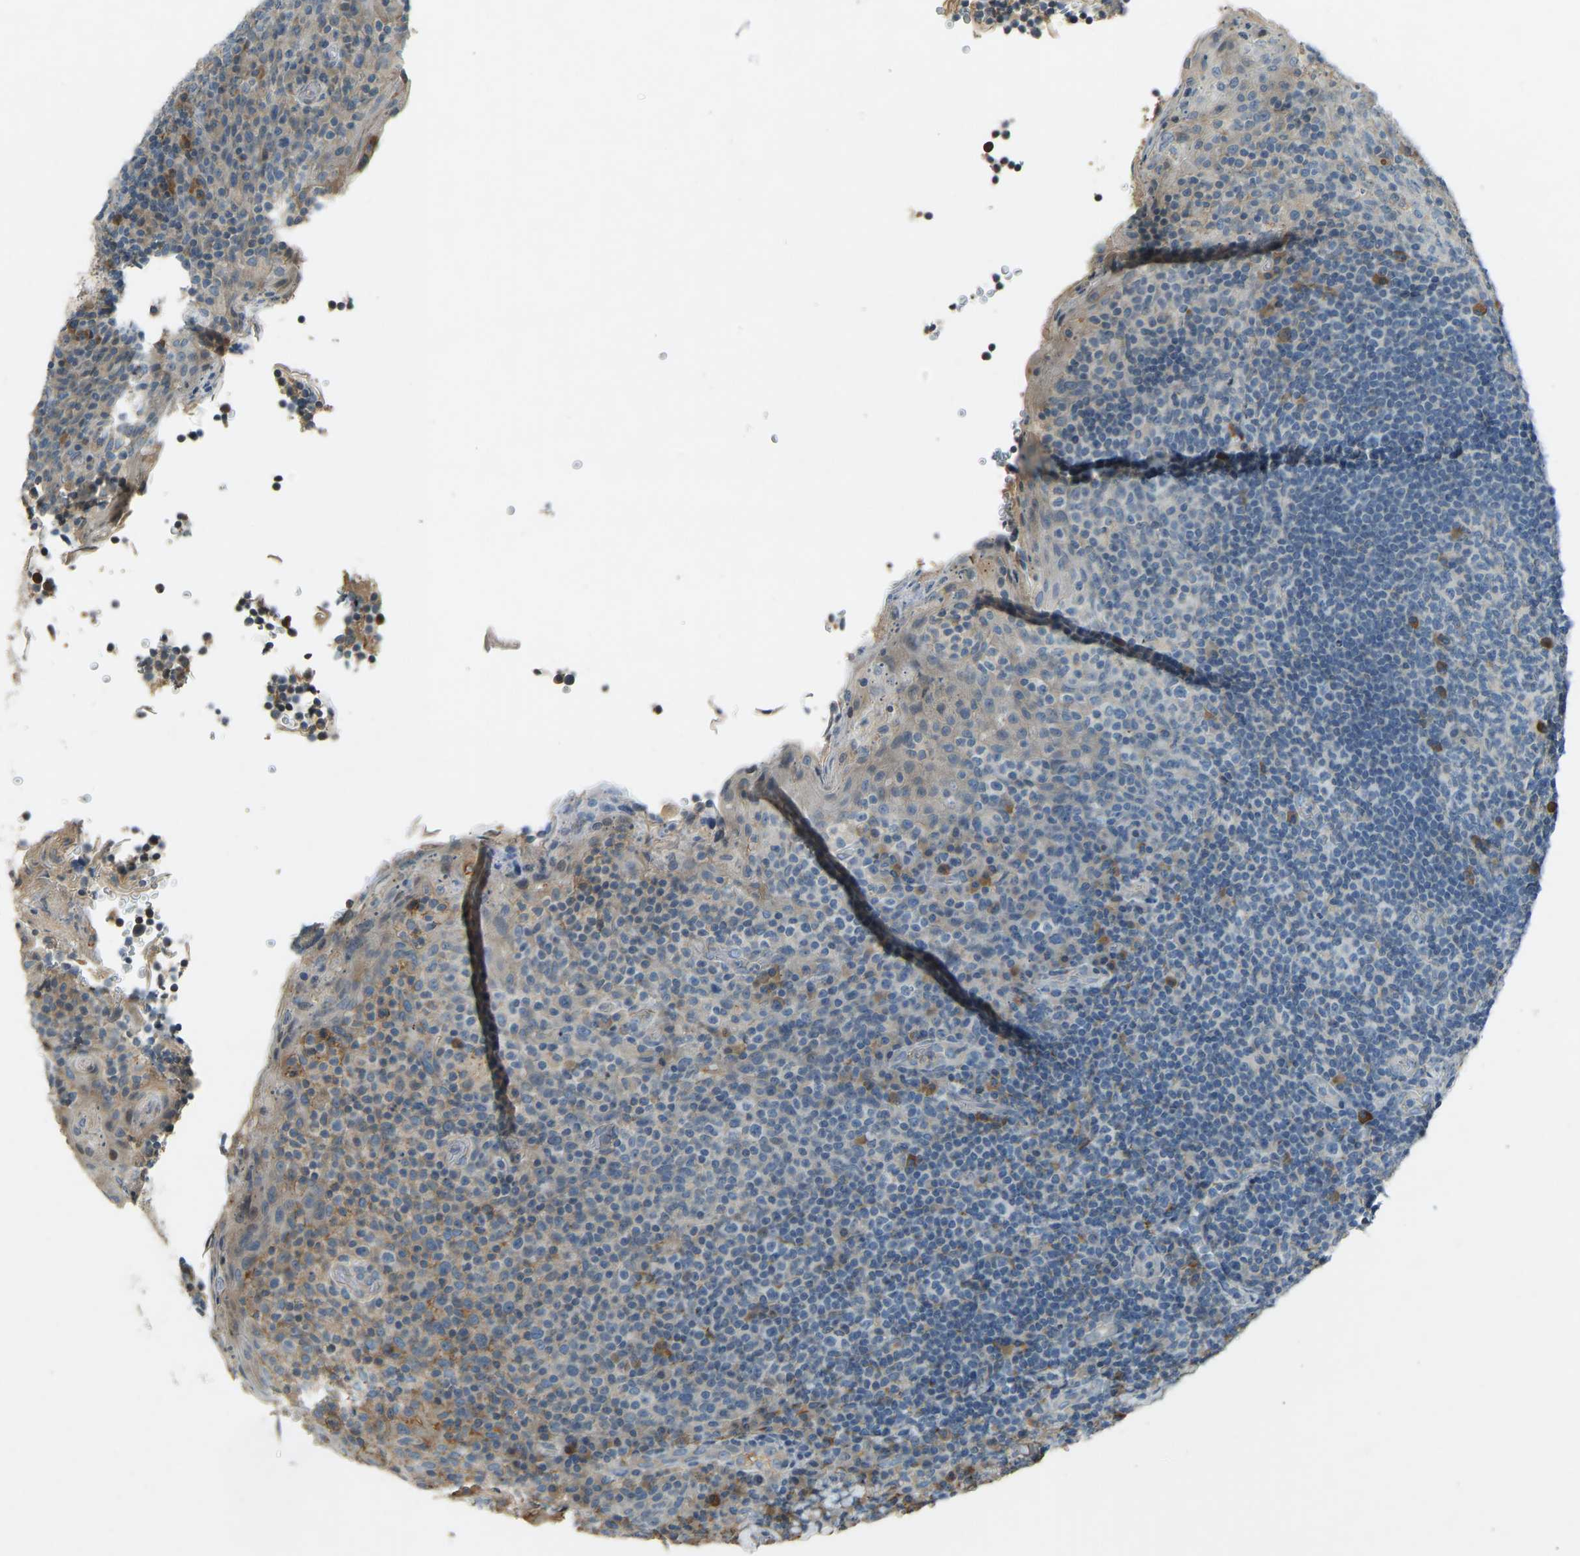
{"staining": {"intensity": "moderate", "quantity": "<25%", "location": "cytoplasmic/membranous"}, "tissue": "tonsil", "cell_type": "Germinal center cells", "image_type": "normal", "snomed": [{"axis": "morphology", "description": "Normal tissue, NOS"}, {"axis": "topography", "description": "Tonsil"}], "caption": "Immunohistochemistry micrograph of benign human tonsil stained for a protein (brown), which exhibits low levels of moderate cytoplasmic/membranous positivity in about <25% of germinal center cells.", "gene": "FBLN2", "patient": {"sex": "male", "age": 17}}